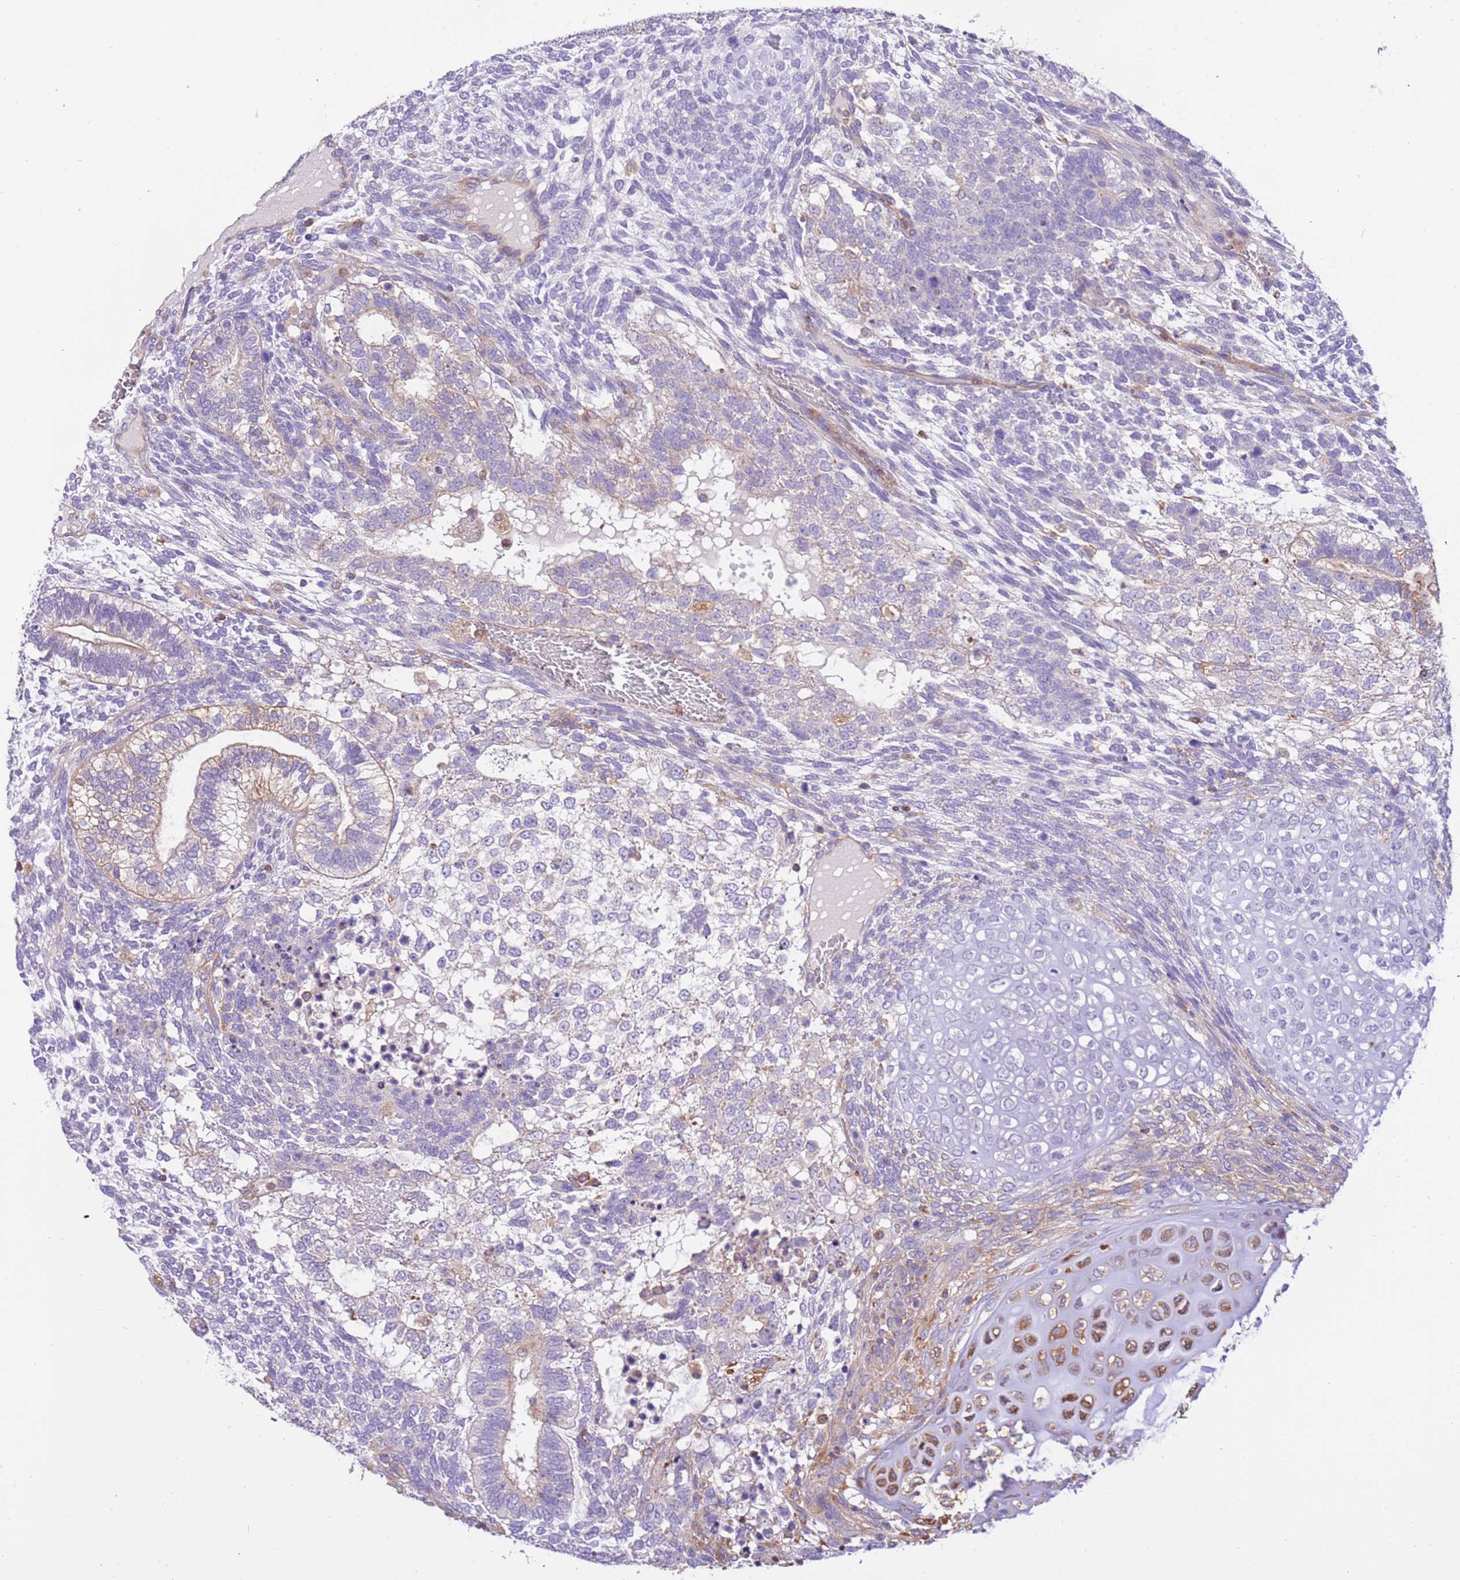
{"staining": {"intensity": "negative", "quantity": "none", "location": "none"}, "tissue": "testis cancer", "cell_type": "Tumor cells", "image_type": "cancer", "snomed": [{"axis": "morphology", "description": "Carcinoma, Embryonal, NOS"}, {"axis": "topography", "description": "Testis"}], "caption": "The immunohistochemistry micrograph has no significant positivity in tumor cells of testis embryonal carcinoma tissue.", "gene": "NAALADL1", "patient": {"sex": "male", "age": 23}}